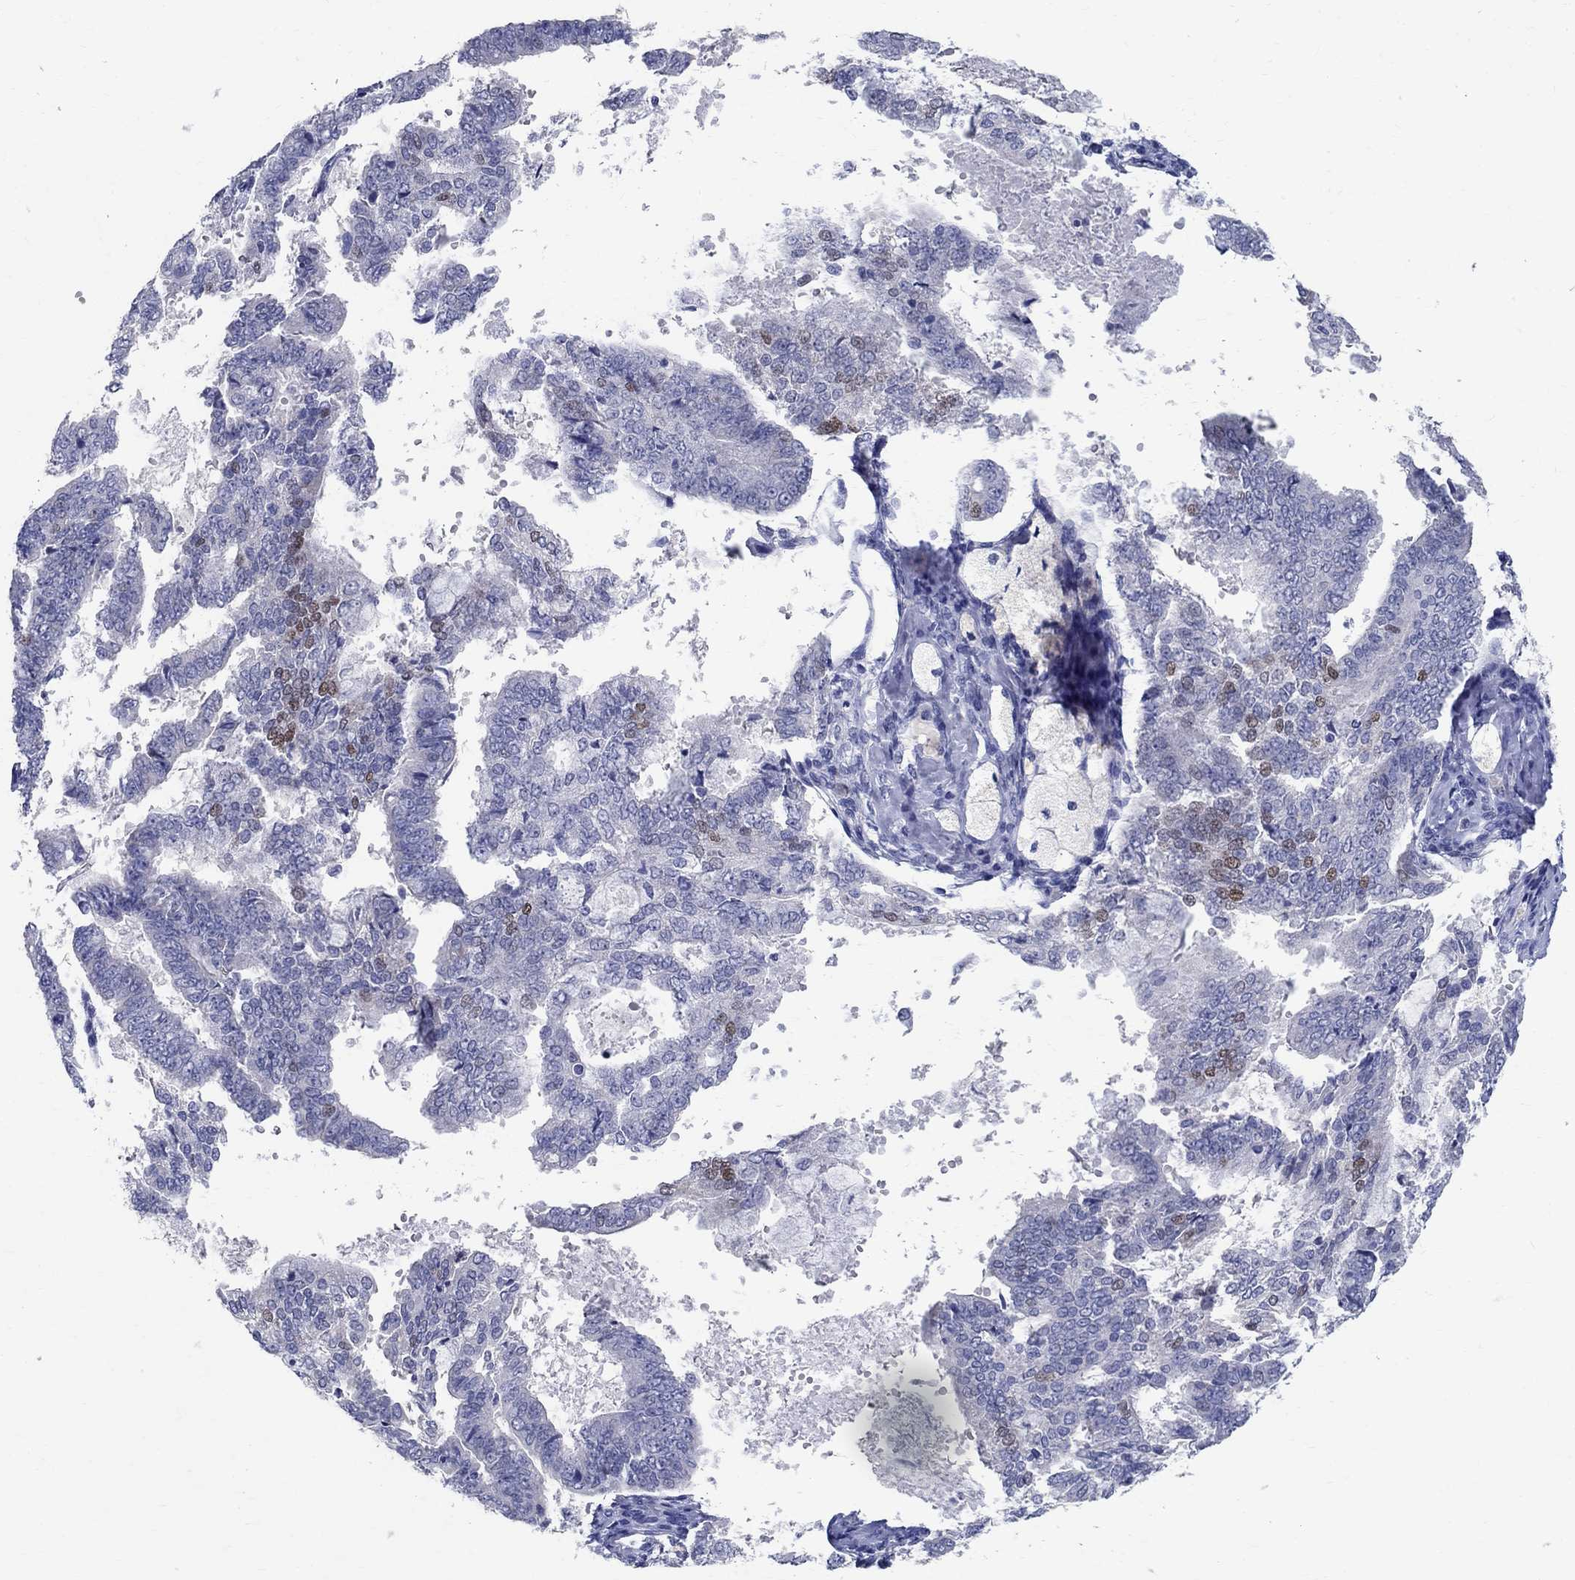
{"staining": {"intensity": "weak", "quantity": "<25%", "location": "nuclear"}, "tissue": "endometrial cancer", "cell_type": "Tumor cells", "image_type": "cancer", "snomed": [{"axis": "morphology", "description": "Adenocarcinoma, NOS"}, {"axis": "topography", "description": "Endometrium"}], "caption": "Immunohistochemistry of endometrial cancer (adenocarcinoma) displays no positivity in tumor cells.", "gene": "SOX2", "patient": {"sex": "female", "age": 63}}